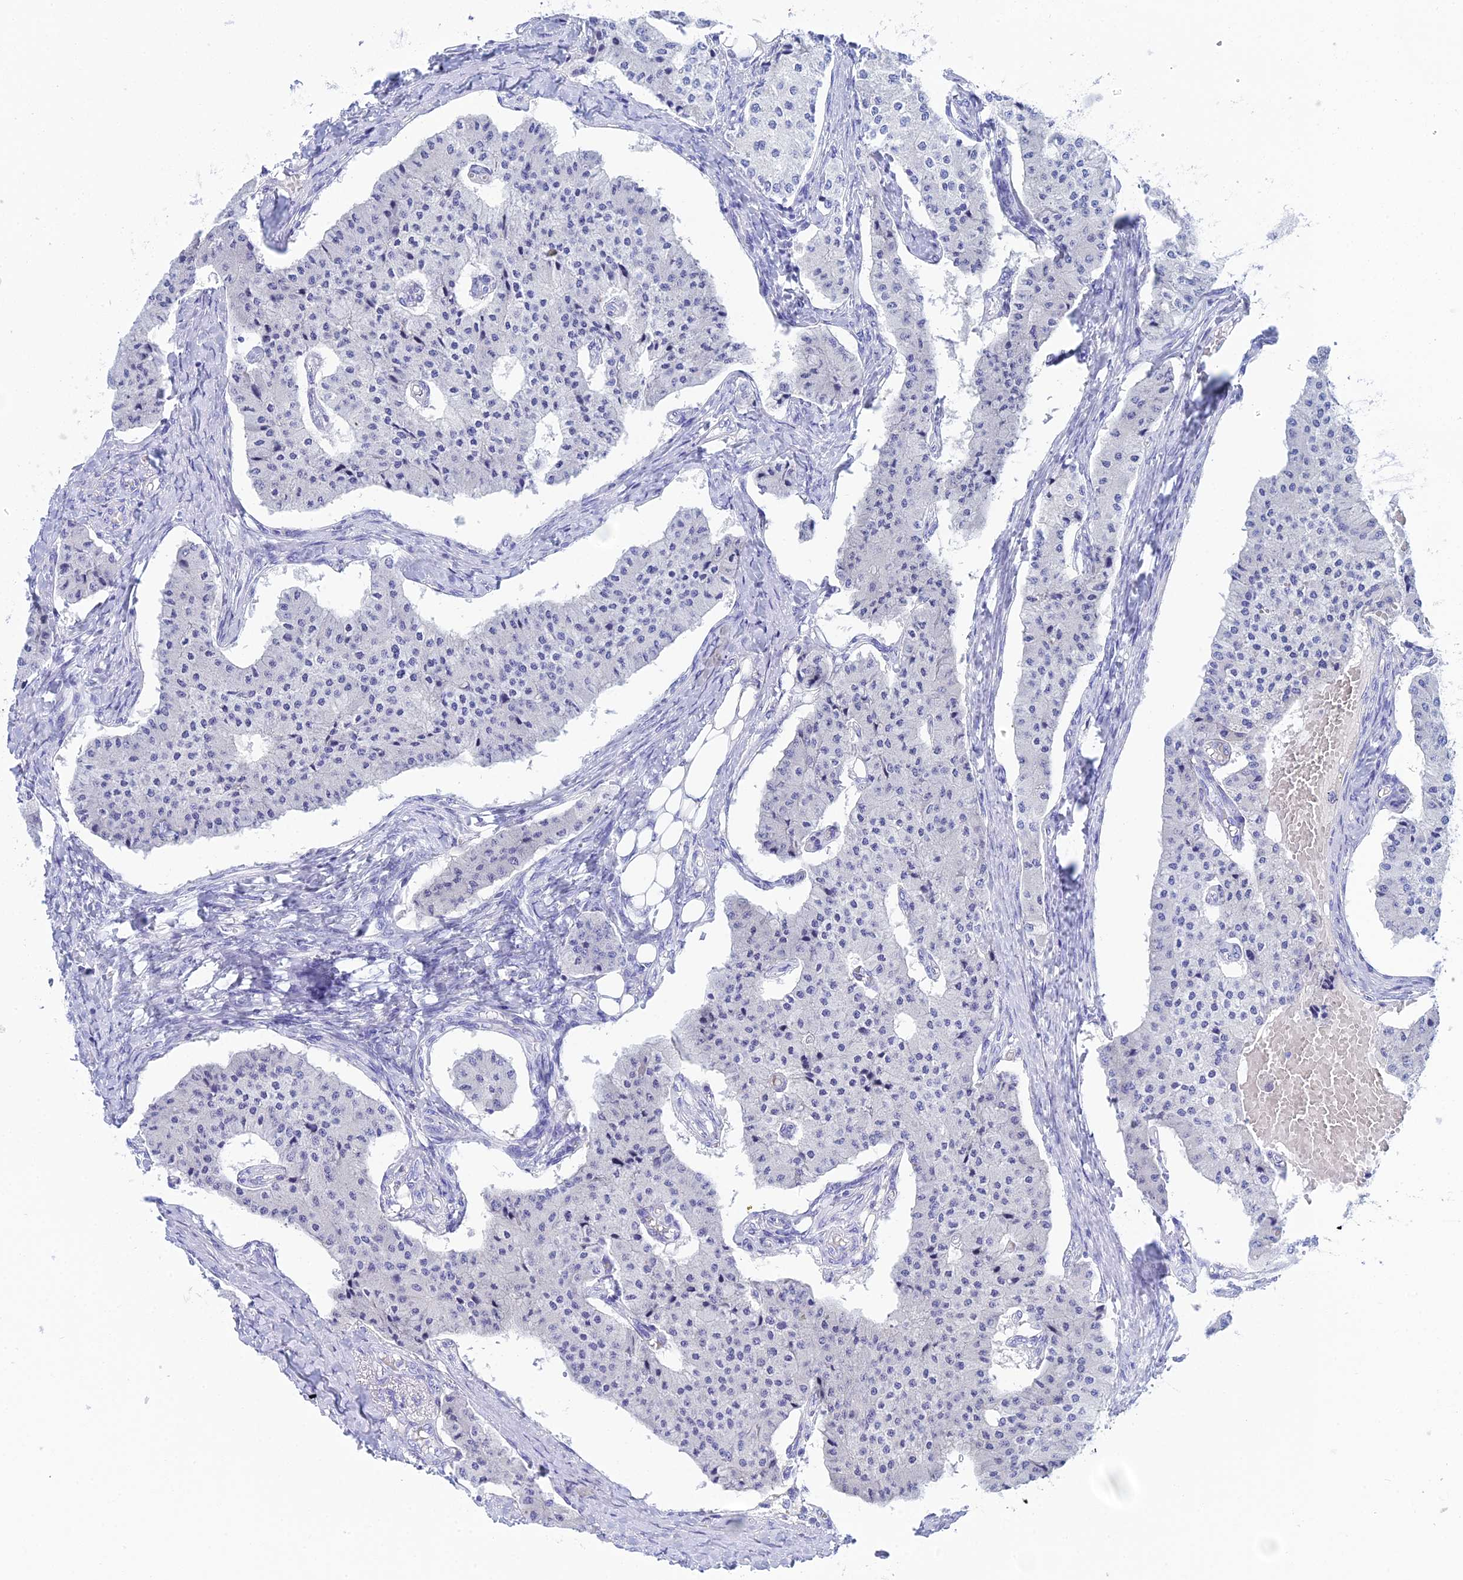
{"staining": {"intensity": "negative", "quantity": "none", "location": "none"}, "tissue": "carcinoid", "cell_type": "Tumor cells", "image_type": "cancer", "snomed": [{"axis": "morphology", "description": "Carcinoid, malignant, NOS"}, {"axis": "topography", "description": "Colon"}], "caption": "Carcinoid was stained to show a protein in brown. There is no significant positivity in tumor cells.", "gene": "REG1A", "patient": {"sex": "female", "age": 52}}